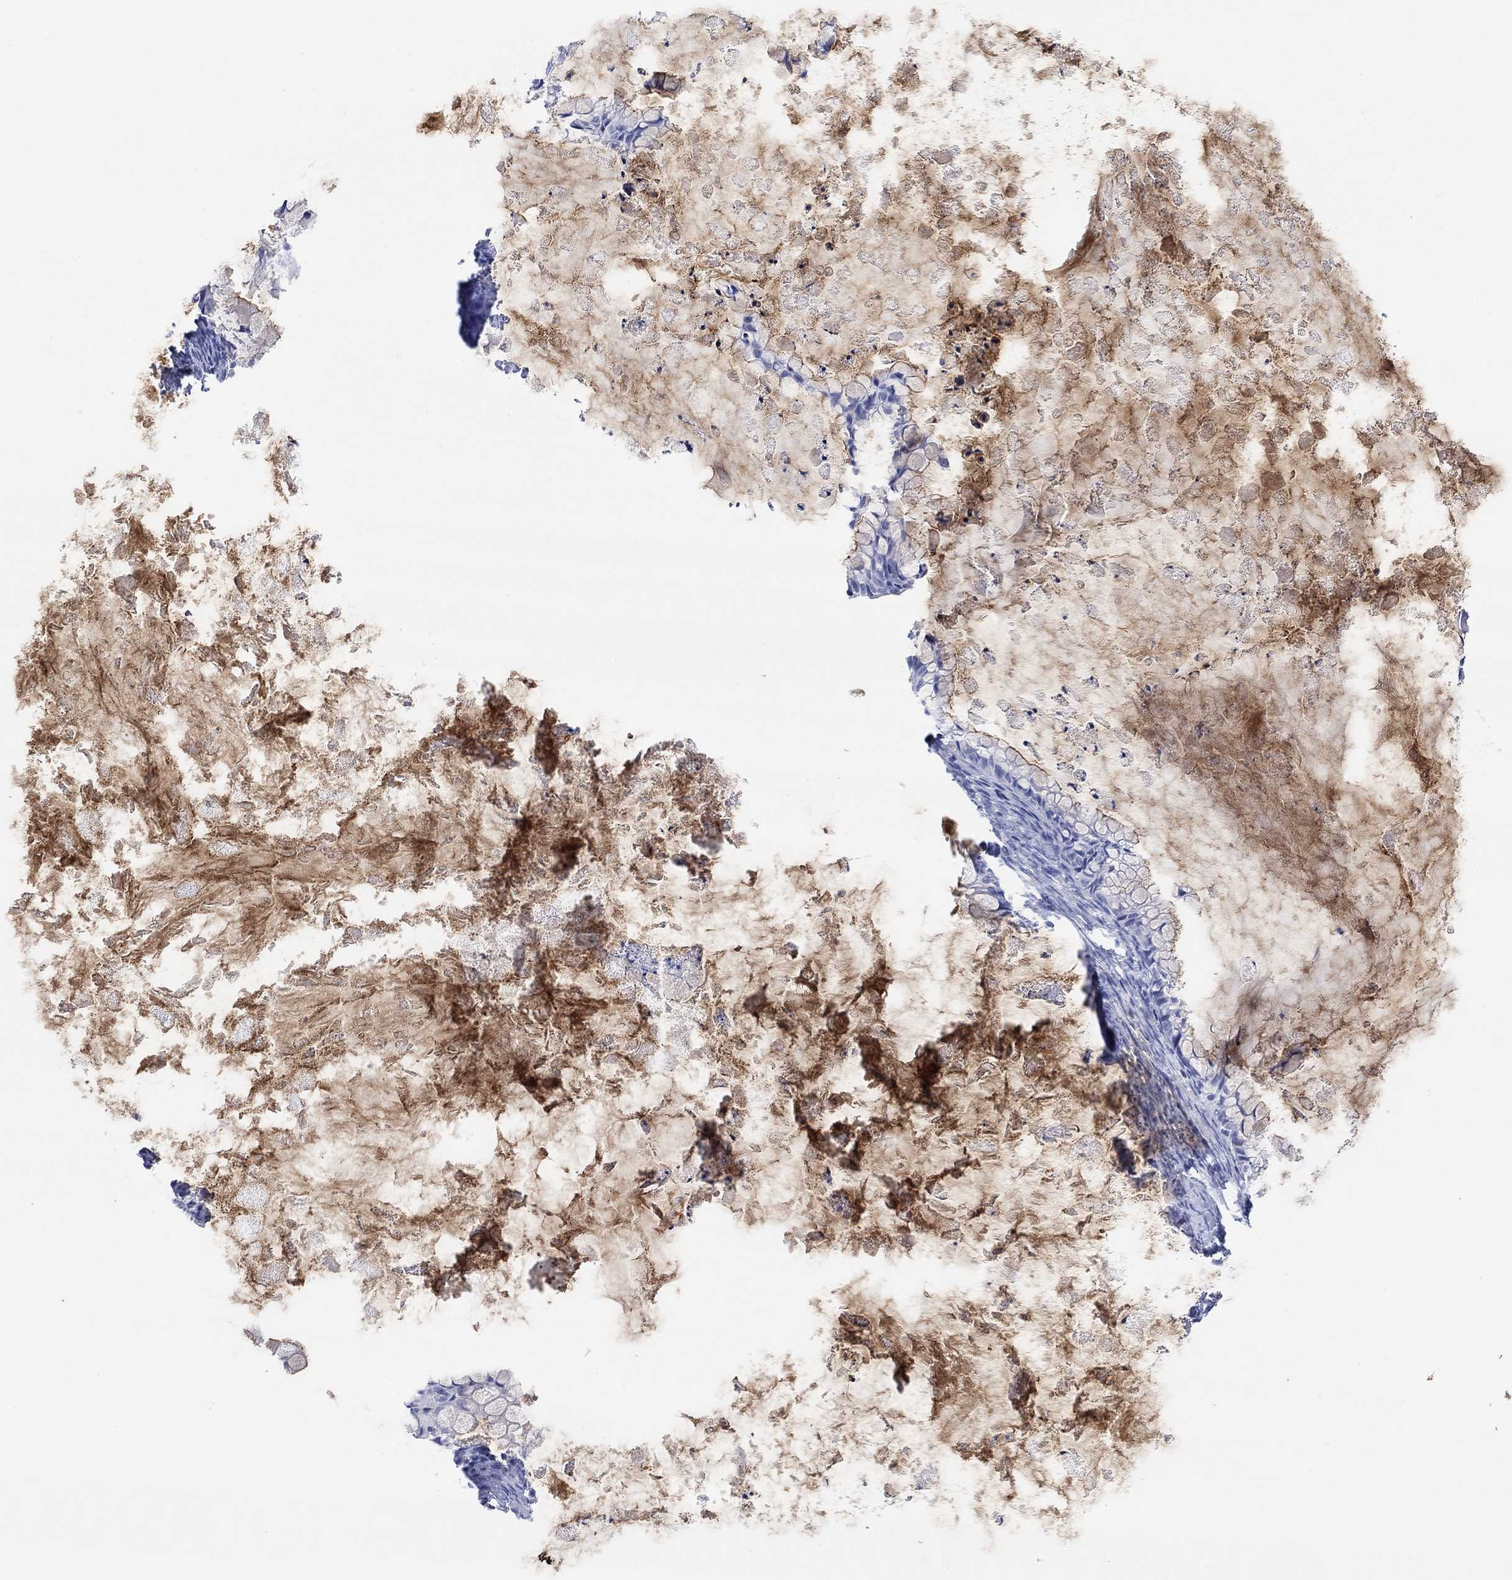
{"staining": {"intensity": "negative", "quantity": "none", "location": "none"}, "tissue": "ovarian cancer", "cell_type": "Tumor cells", "image_type": "cancer", "snomed": [{"axis": "morphology", "description": "Cystadenocarcinoma, mucinous, NOS"}, {"axis": "topography", "description": "Ovary"}], "caption": "This is a image of immunohistochemistry staining of ovarian cancer (mucinous cystadenocarcinoma), which shows no expression in tumor cells.", "gene": "XIRP2", "patient": {"sex": "female", "age": 35}}